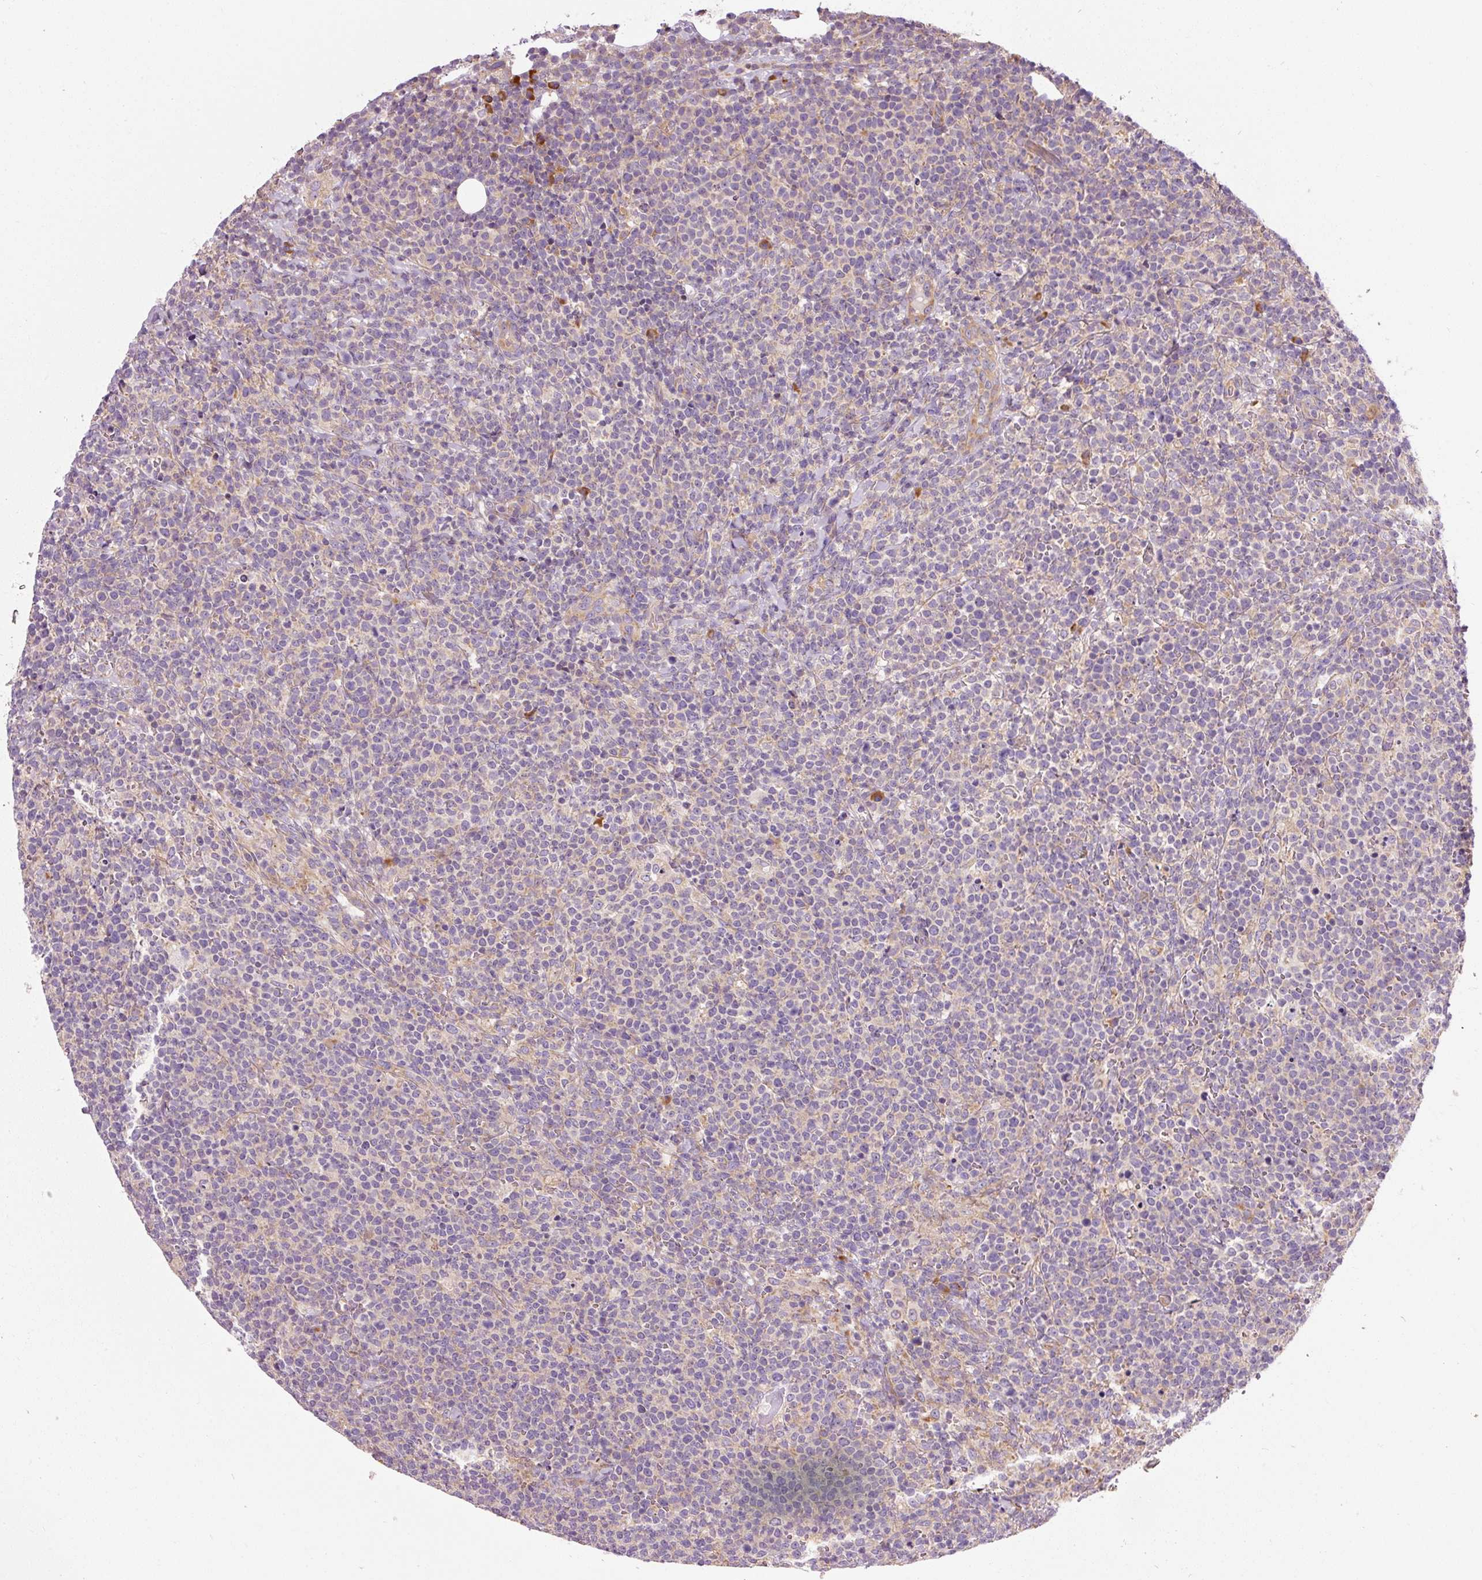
{"staining": {"intensity": "negative", "quantity": "none", "location": "none"}, "tissue": "lymphoma", "cell_type": "Tumor cells", "image_type": "cancer", "snomed": [{"axis": "morphology", "description": "Malignant lymphoma, non-Hodgkin's type, High grade"}, {"axis": "topography", "description": "Lymph node"}], "caption": "A photomicrograph of malignant lymphoma, non-Hodgkin's type (high-grade) stained for a protein exhibits no brown staining in tumor cells.", "gene": "RPL10A", "patient": {"sex": "male", "age": 61}}